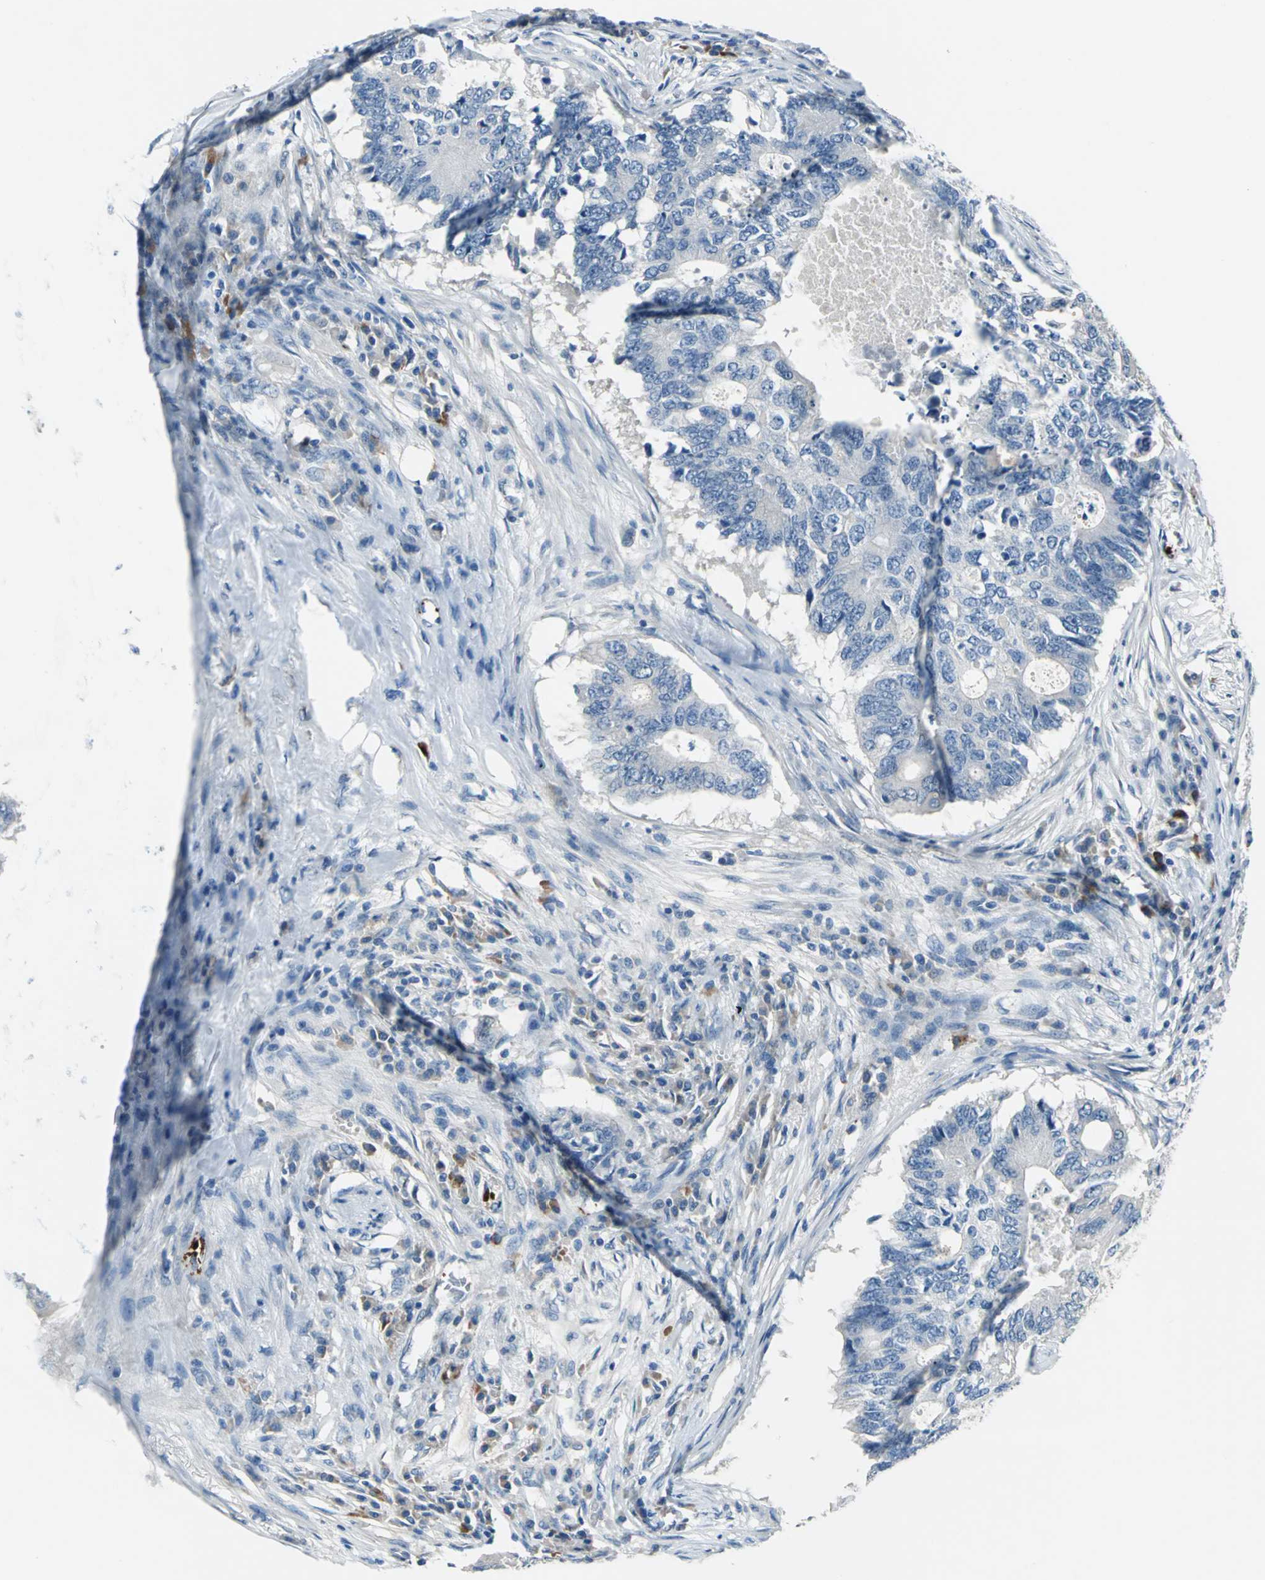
{"staining": {"intensity": "negative", "quantity": "none", "location": "none"}, "tissue": "colorectal cancer", "cell_type": "Tumor cells", "image_type": "cancer", "snomed": [{"axis": "morphology", "description": "Adenocarcinoma, NOS"}, {"axis": "topography", "description": "Colon"}], "caption": "A micrograph of human colorectal cancer (adenocarcinoma) is negative for staining in tumor cells.", "gene": "SELP", "patient": {"sex": "male", "age": 71}}